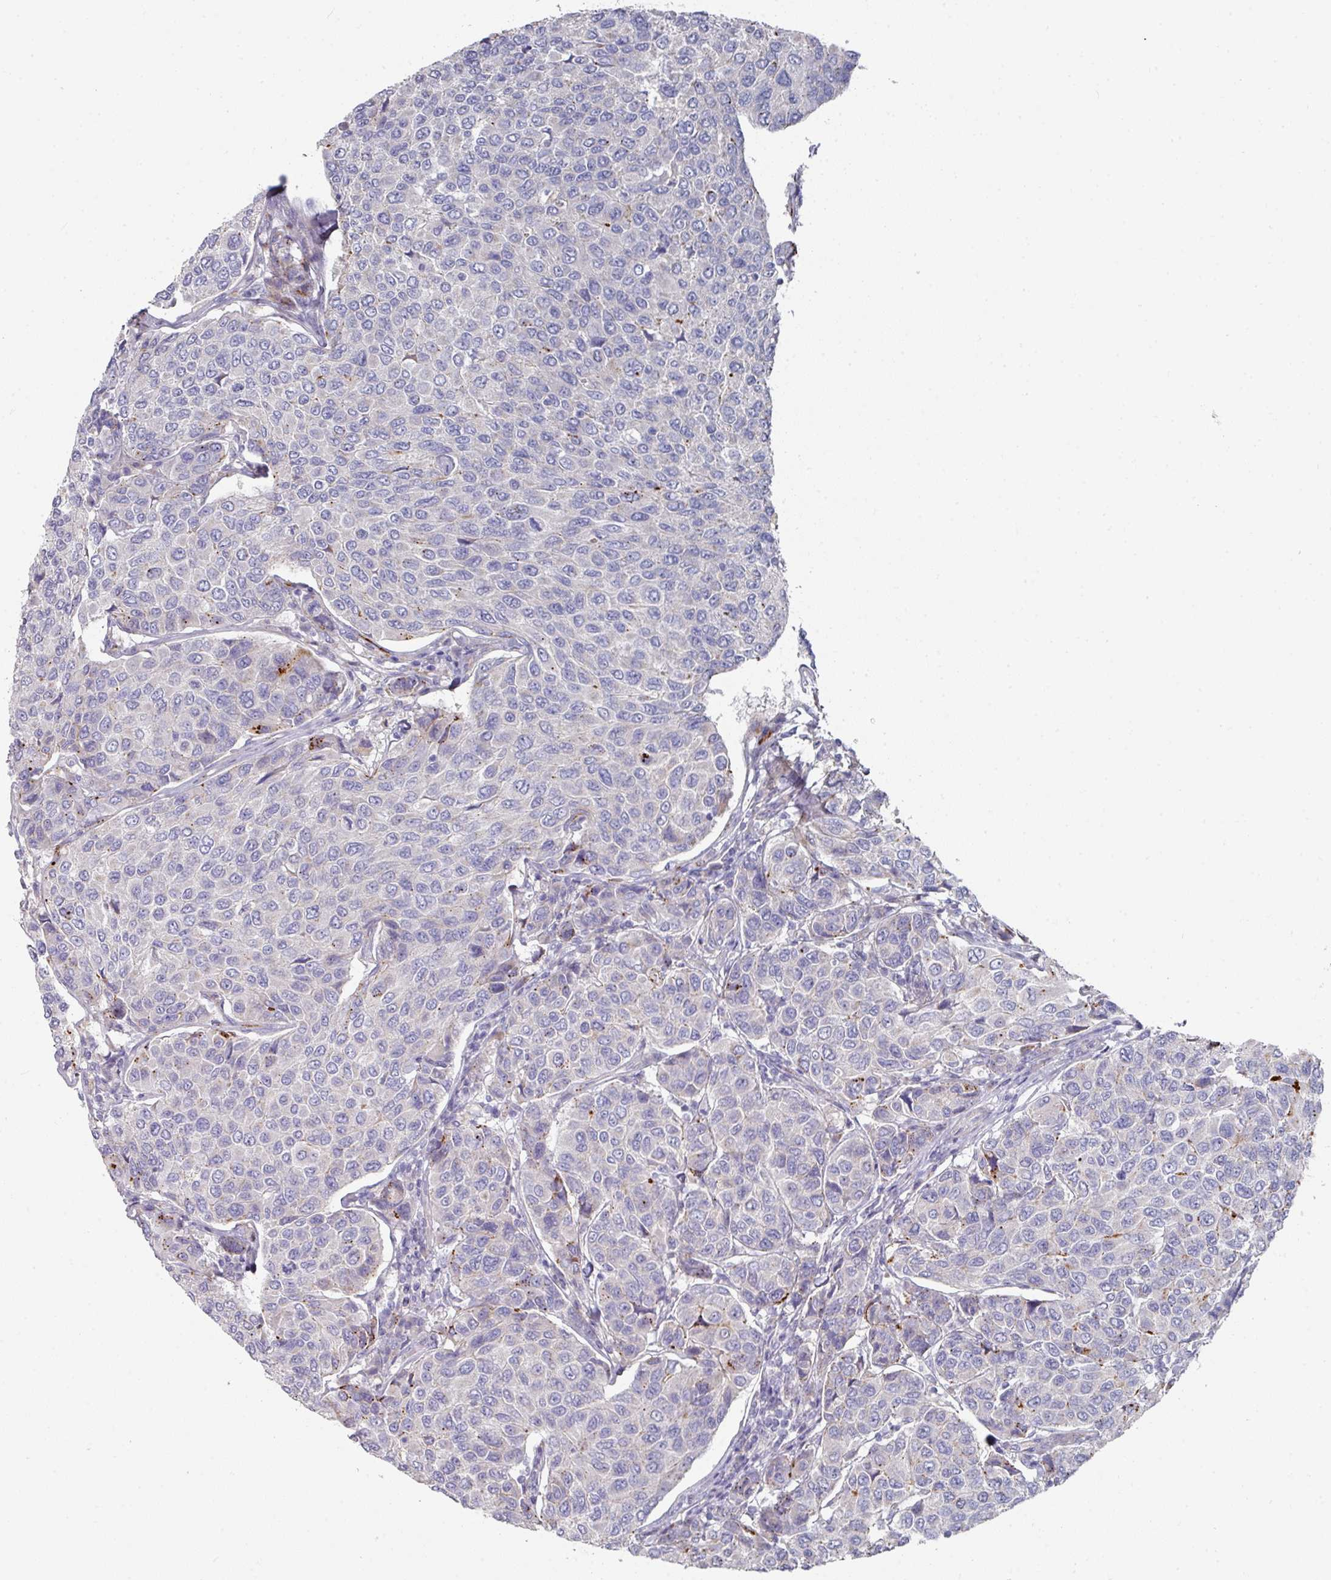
{"staining": {"intensity": "negative", "quantity": "none", "location": "none"}, "tissue": "breast cancer", "cell_type": "Tumor cells", "image_type": "cancer", "snomed": [{"axis": "morphology", "description": "Duct carcinoma"}, {"axis": "topography", "description": "Breast"}], "caption": "Breast cancer was stained to show a protein in brown. There is no significant positivity in tumor cells. (DAB immunohistochemistry (IHC) visualized using brightfield microscopy, high magnification).", "gene": "NT5C1A", "patient": {"sex": "female", "age": 55}}